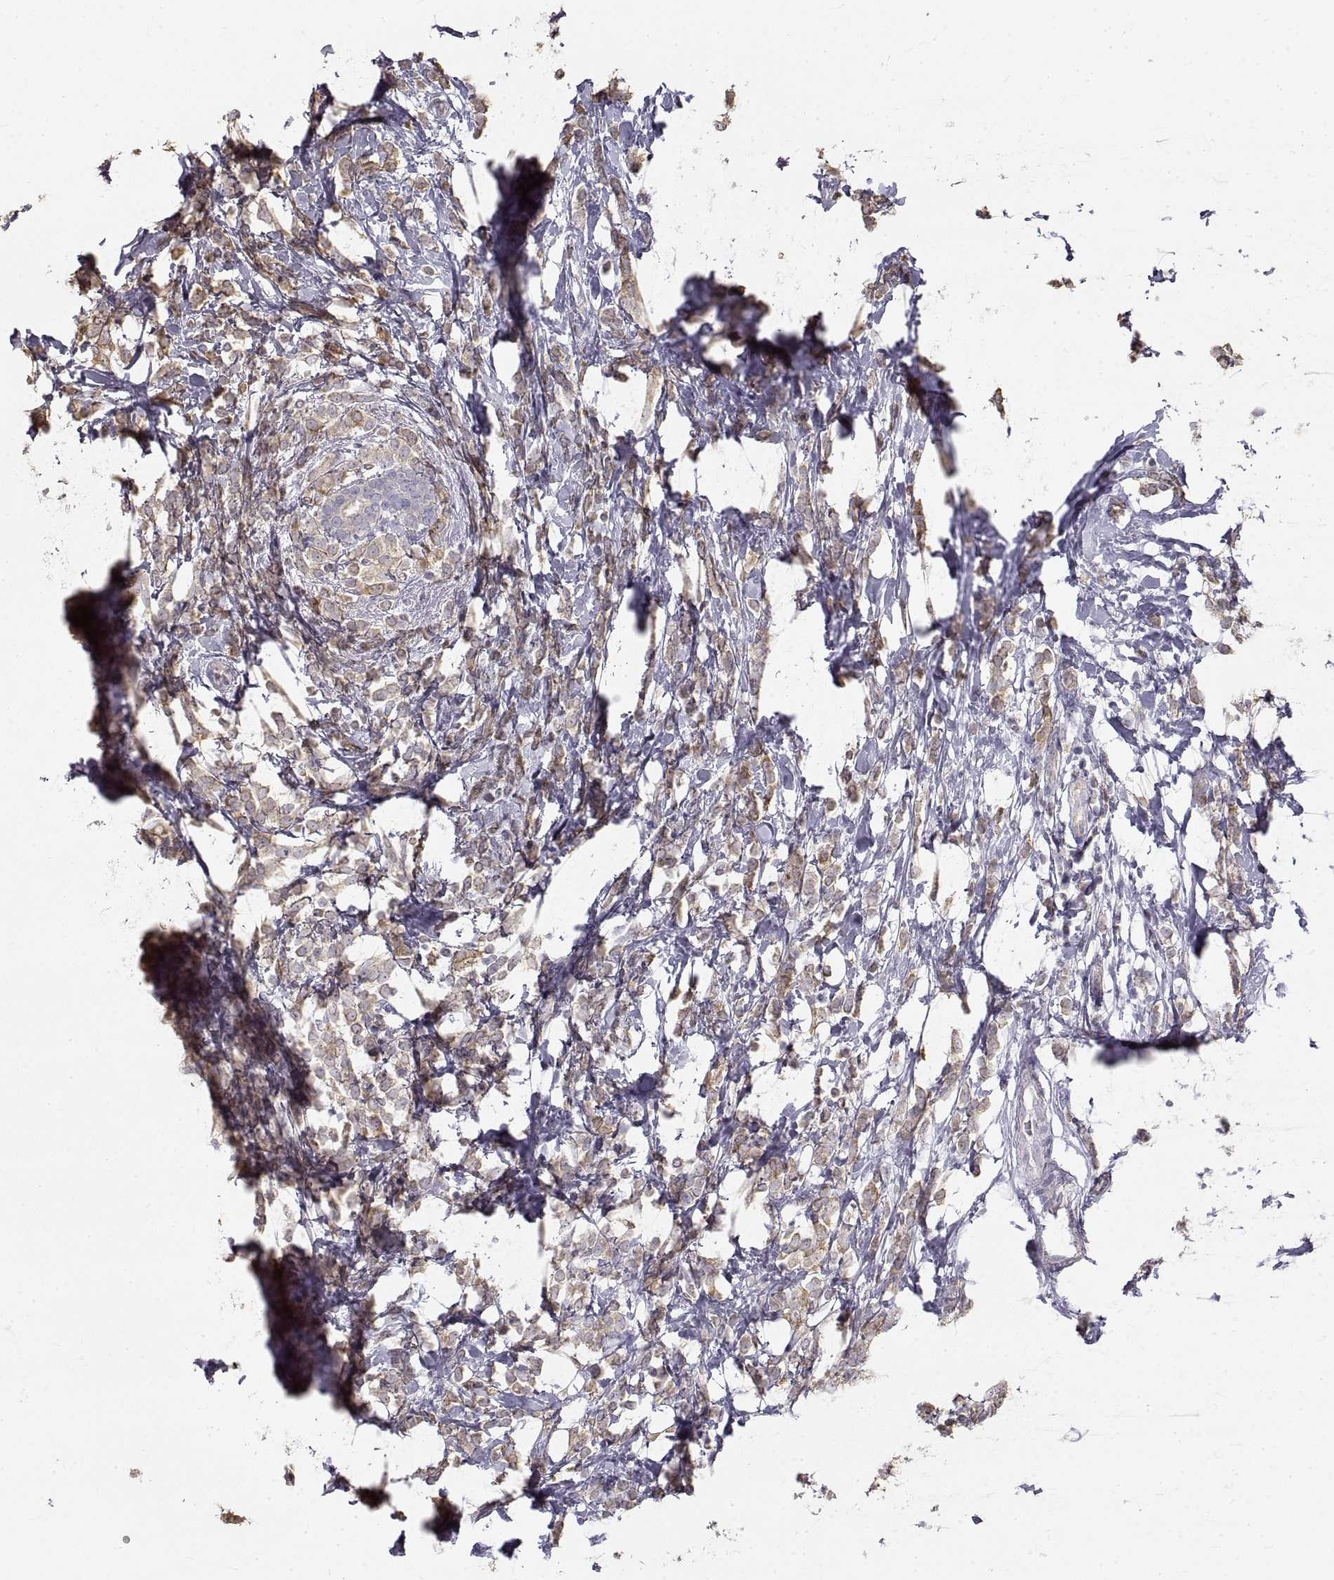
{"staining": {"intensity": "moderate", "quantity": "<25%", "location": "cytoplasmic/membranous"}, "tissue": "breast cancer", "cell_type": "Tumor cells", "image_type": "cancer", "snomed": [{"axis": "morphology", "description": "Lobular carcinoma"}, {"axis": "topography", "description": "Breast"}], "caption": "Lobular carcinoma (breast) stained with DAB IHC displays low levels of moderate cytoplasmic/membranous expression in approximately <25% of tumor cells.", "gene": "HSP90AB1", "patient": {"sex": "female", "age": 49}}